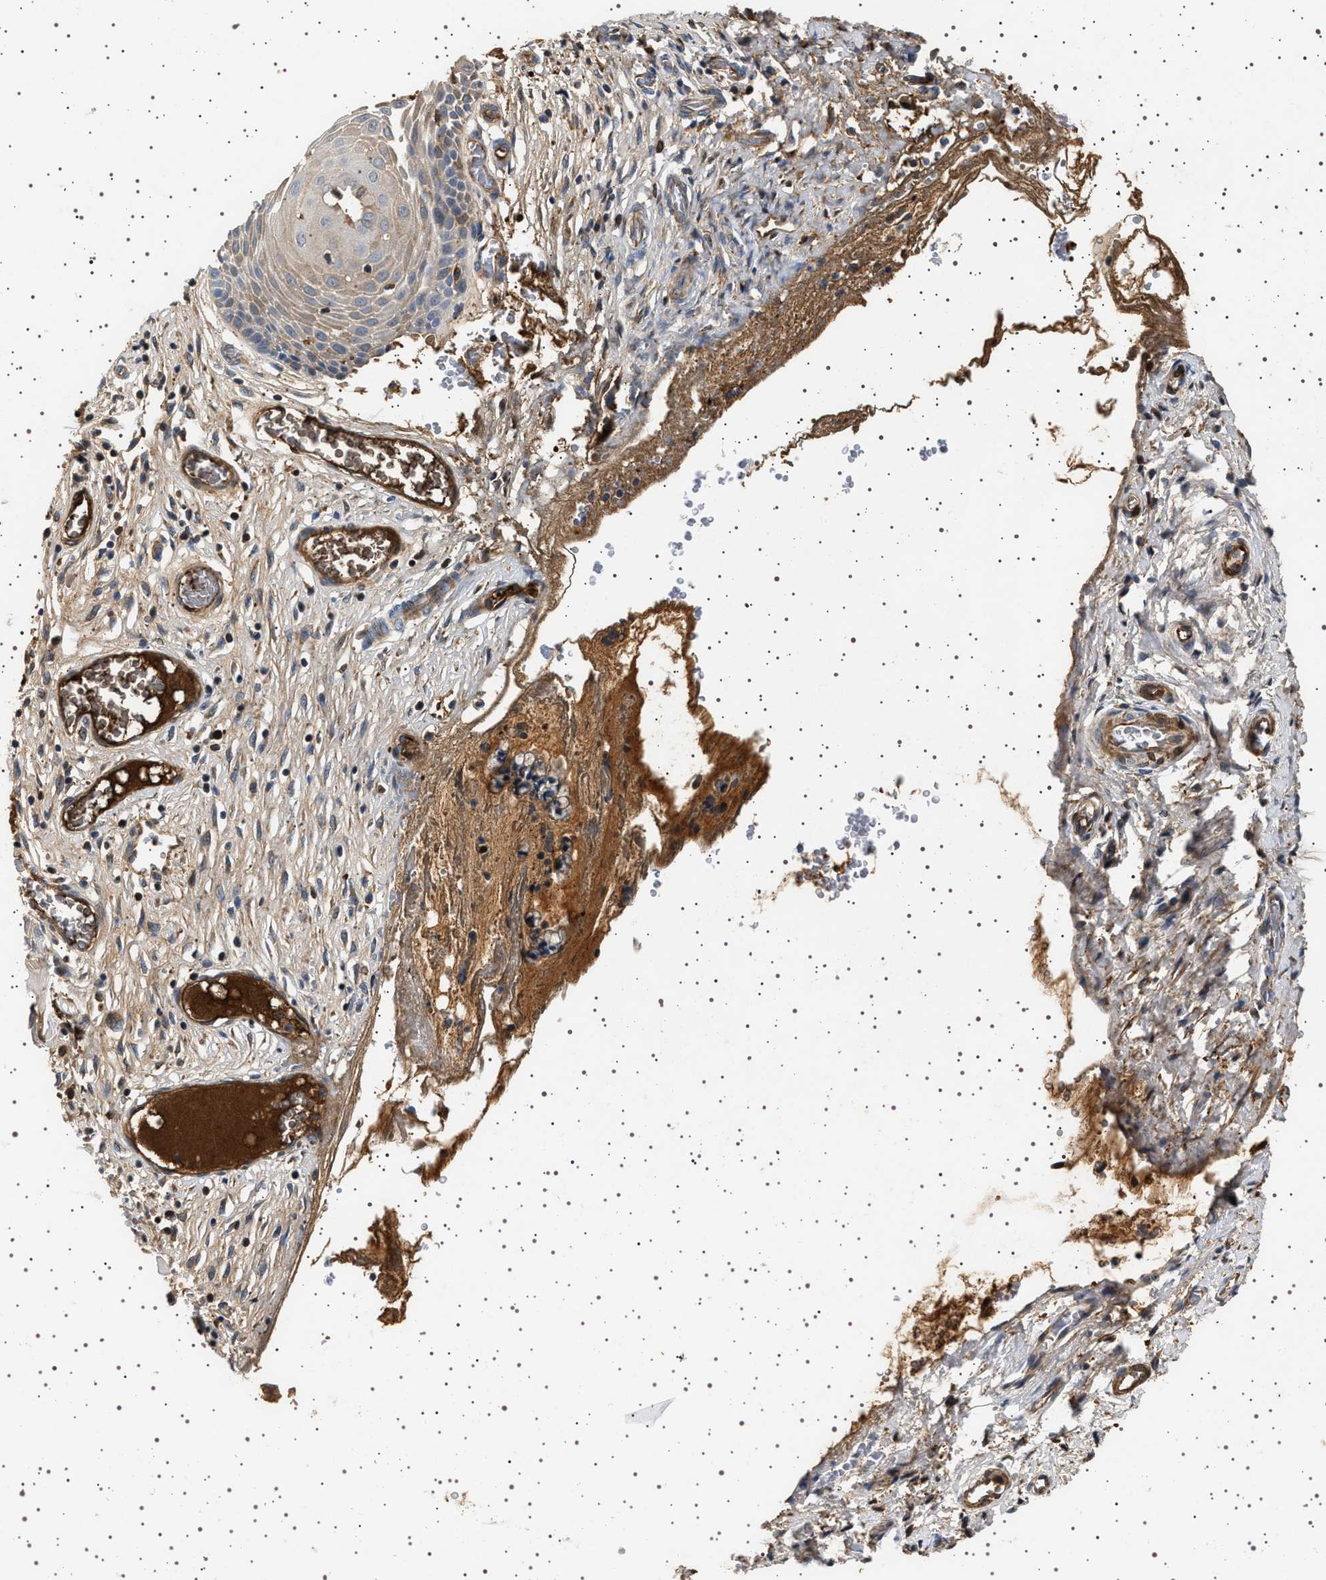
{"staining": {"intensity": "moderate", "quantity": "<25%", "location": "cytoplasmic/membranous"}, "tissue": "cervix", "cell_type": "Squamous epithelial cells", "image_type": "normal", "snomed": [{"axis": "morphology", "description": "Normal tissue, NOS"}, {"axis": "topography", "description": "Cervix"}], "caption": "Immunohistochemical staining of unremarkable human cervix displays low levels of moderate cytoplasmic/membranous positivity in about <25% of squamous epithelial cells.", "gene": "FICD", "patient": {"sex": "female", "age": 55}}